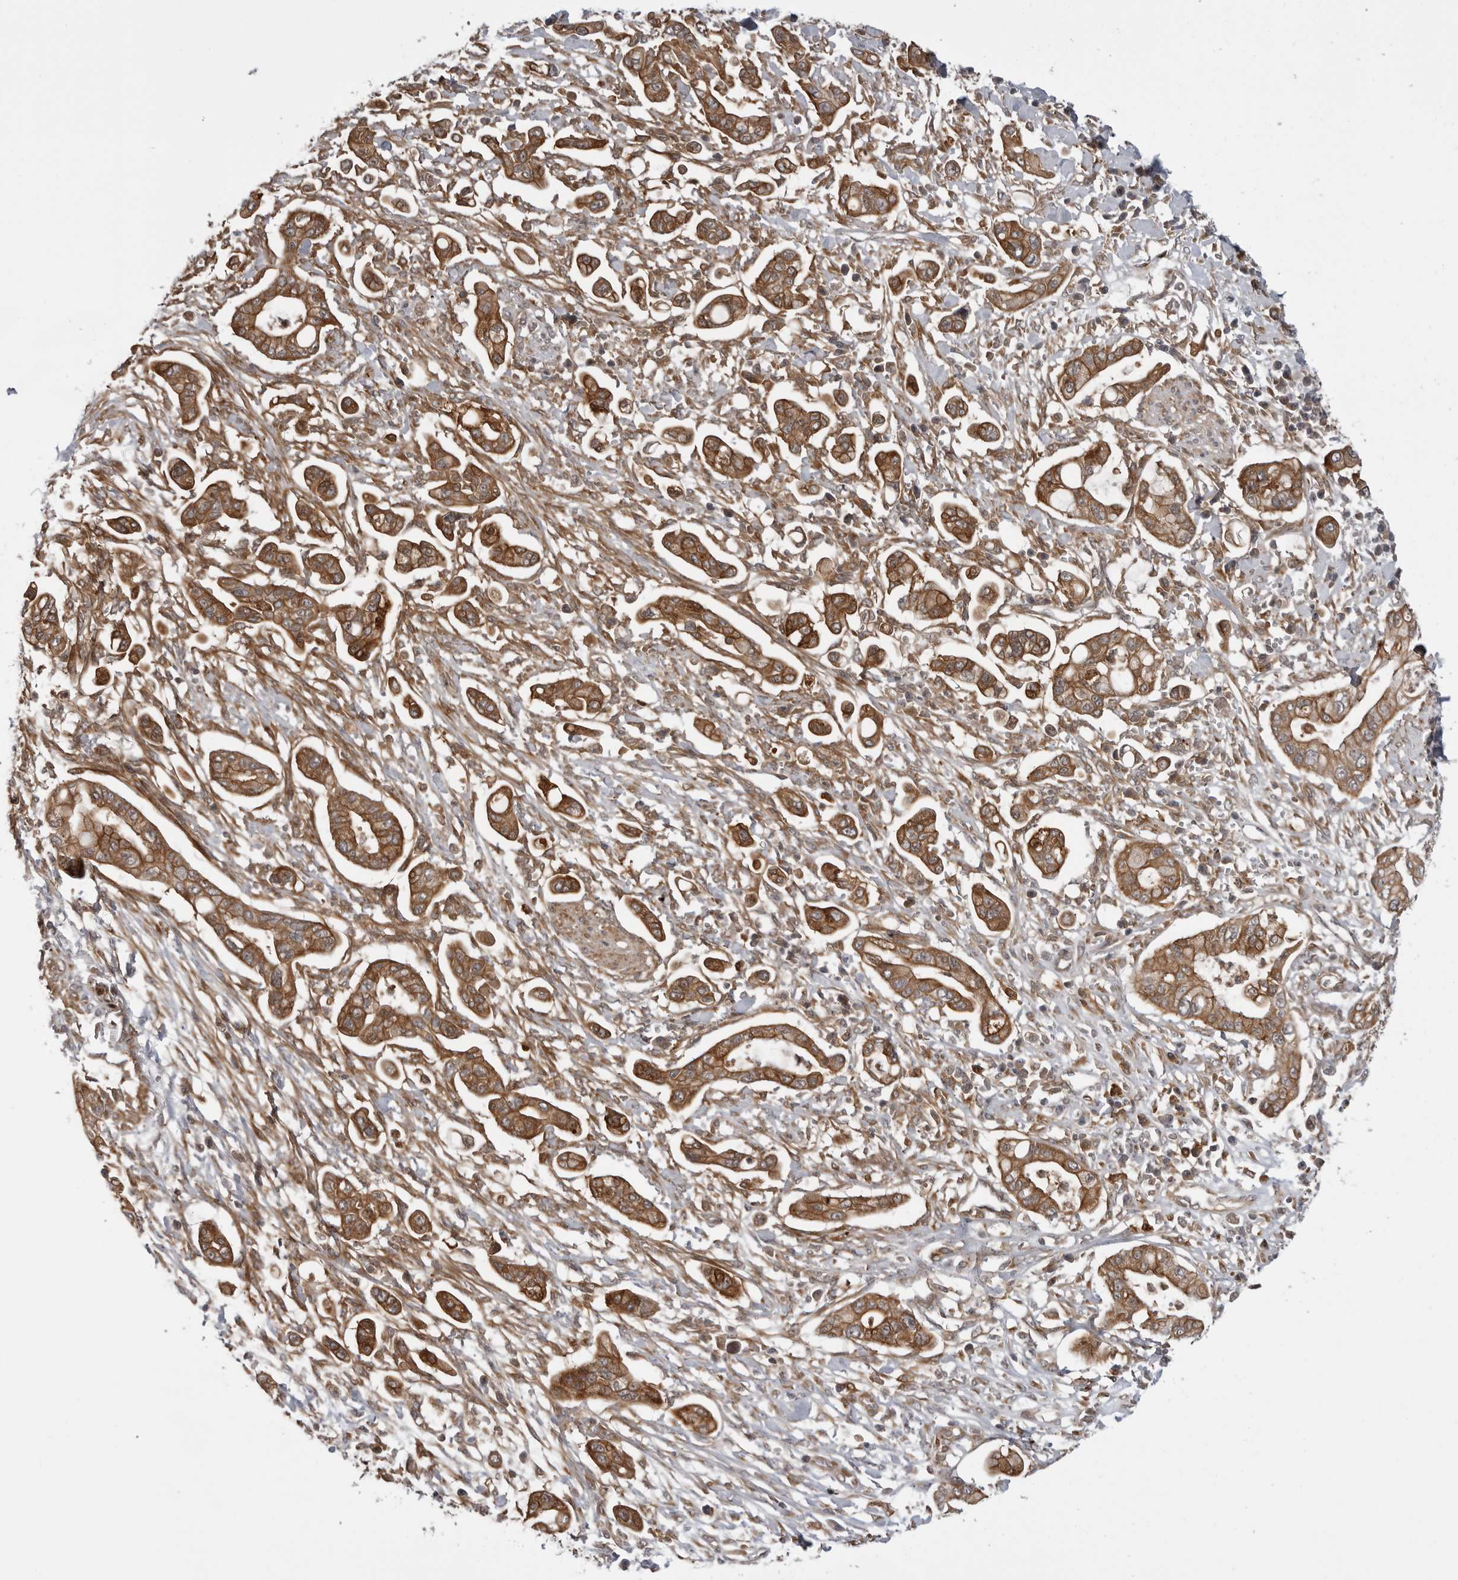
{"staining": {"intensity": "strong", "quantity": ">75%", "location": "cytoplasmic/membranous"}, "tissue": "pancreatic cancer", "cell_type": "Tumor cells", "image_type": "cancer", "snomed": [{"axis": "morphology", "description": "Adenocarcinoma, NOS"}, {"axis": "topography", "description": "Pancreas"}], "caption": "IHC image of pancreatic adenocarcinoma stained for a protein (brown), which displays high levels of strong cytoplasmic/membranous staining in about >75% of tumor cells.", "gene": "LRRC45", "patient": {"sex": "male", "age": 68}}